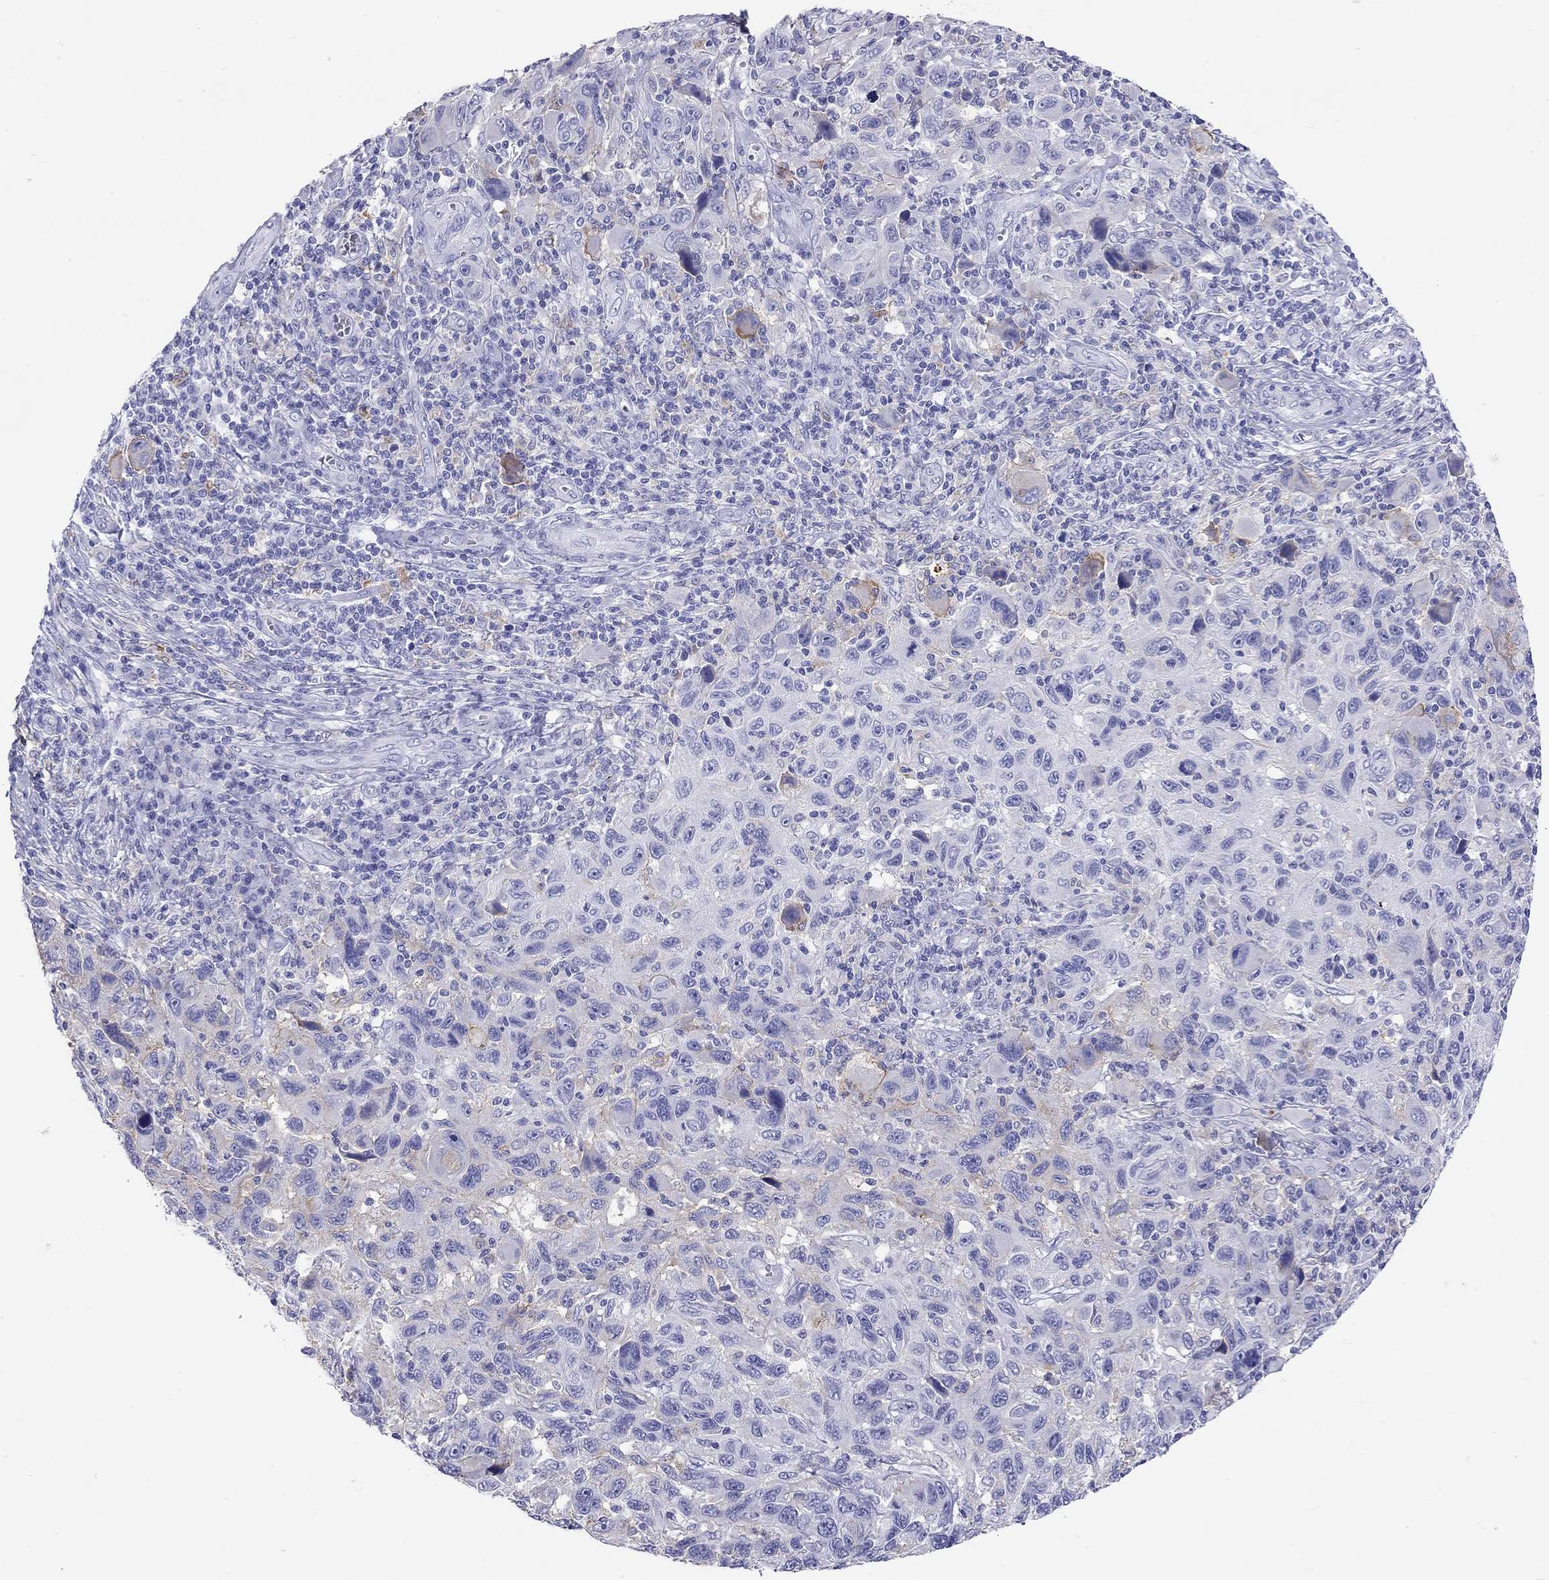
{"staining": {"intensity": "negative", "quantity": "none", "location": "none"}, "tissue": "melanoma", "cell_type": "Tumor cells", "image_type": "cancer", "snomed": [{"axis": "morphology", "description": "Malignant melanoma, NOS"}, {"axis": "topography", "description": "Skin"}], "caption": "Photomicrograph shows no protein staining in tumor cells of malignant melanoma tissue.", "gene": "HLA-DQB2", "patient": {"sex": "male", "age": 53}}